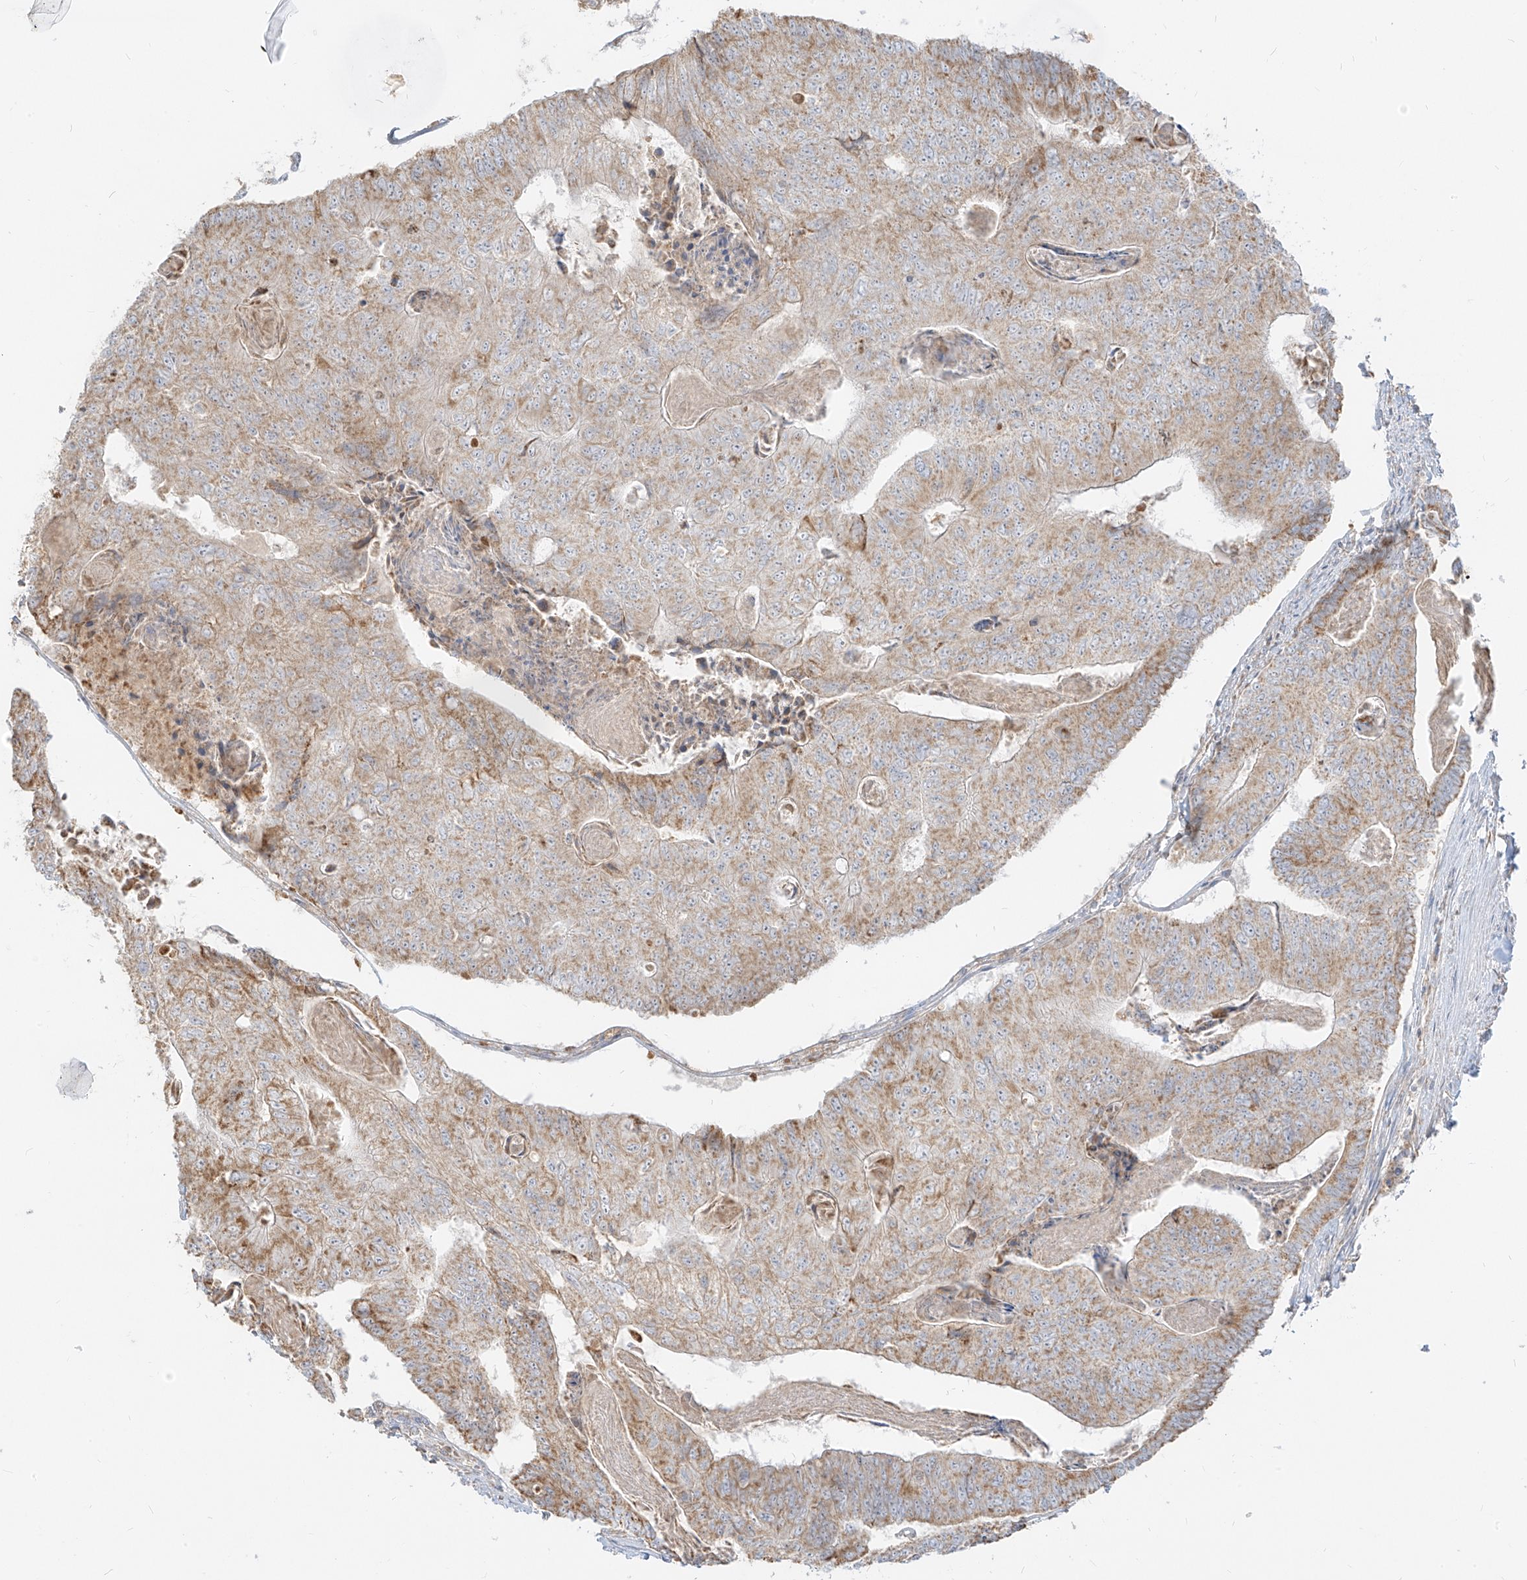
{"staining": {"intensity": "moderate", "quantity": ">75%", "location": "cytoplasmic/membranous"}, "tissue": "colorectal cancer", "cell_type": "Tumor cells", "image_type": "cancer", "snomed": [{"axis": "morphology", "description": "Adenocarcinoma, NOS"}, {"axis": "topography", "description": "Colon"}], "caption": "Immunohistochemical staining of human colorectal cancer (adenocarcinoma) exhibits medium levels of moderate cytoplasmic/membranous expression in approximately >75% of tumor cells.", "gene": "ZIM3", "patient": {"sex": "female", "age": 67}}